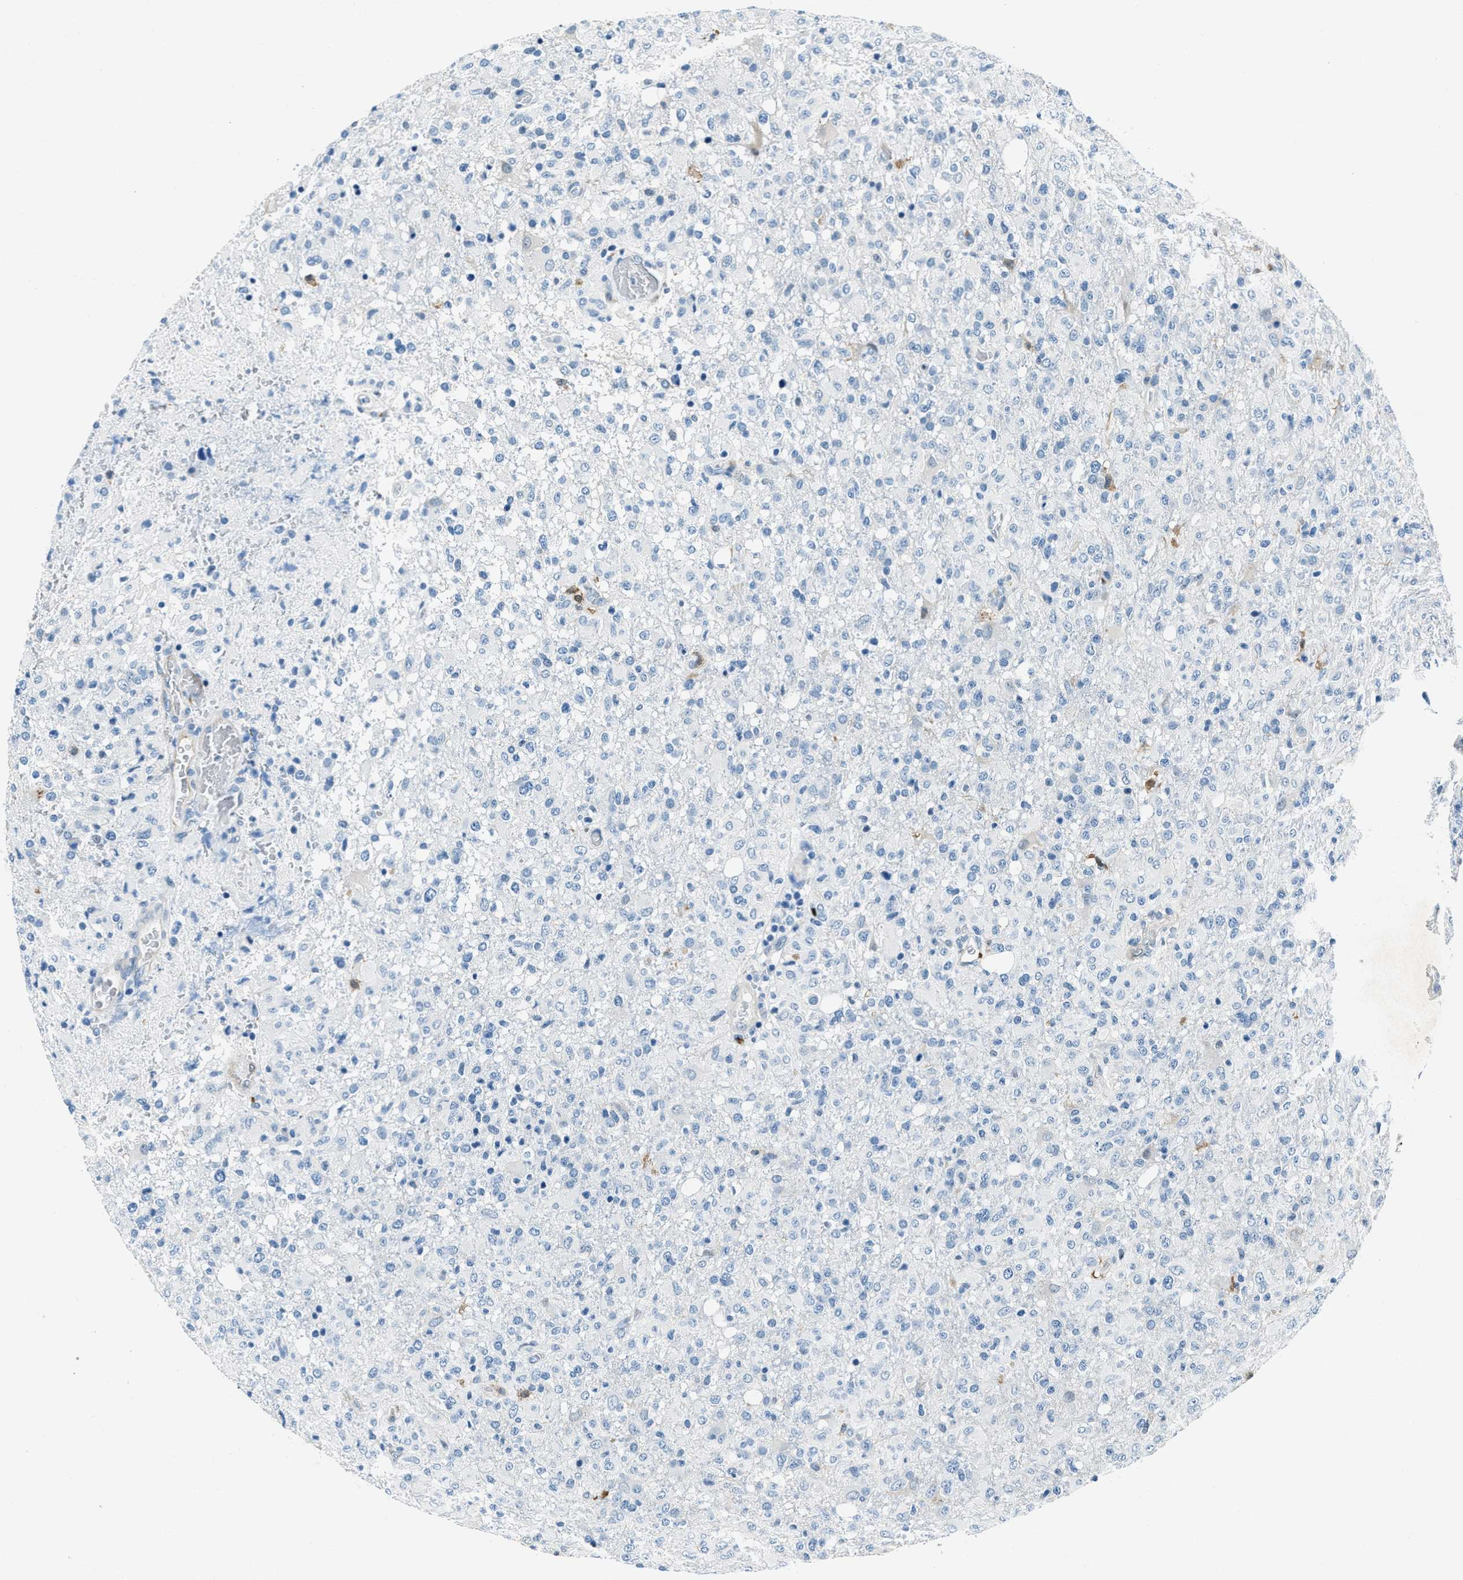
{"staining": {"intensity": "negative", "quantity": "none", "location": "none"}, "tissue": "glioma", "cell_type": "Tumor cells", "image_type": "cancer", "snomed": [{"axis": "morphology", "description": "Glioma, malignant, High grade"}, {"axis": "topography", "description": "Brain"}], "caption": "DAB immunohistochemical staining of high-grade glioma (malignant) shows no significant expression in tumor cells. Brightfield microscopy of immunohistochemistry stained with DAB (3,3'-diaminobenzidine) (brown) and hematoxylin (blue), captured at high magnification.", "gene": "PTPDC1", "patient": {"sex": "female", "age": 57}}